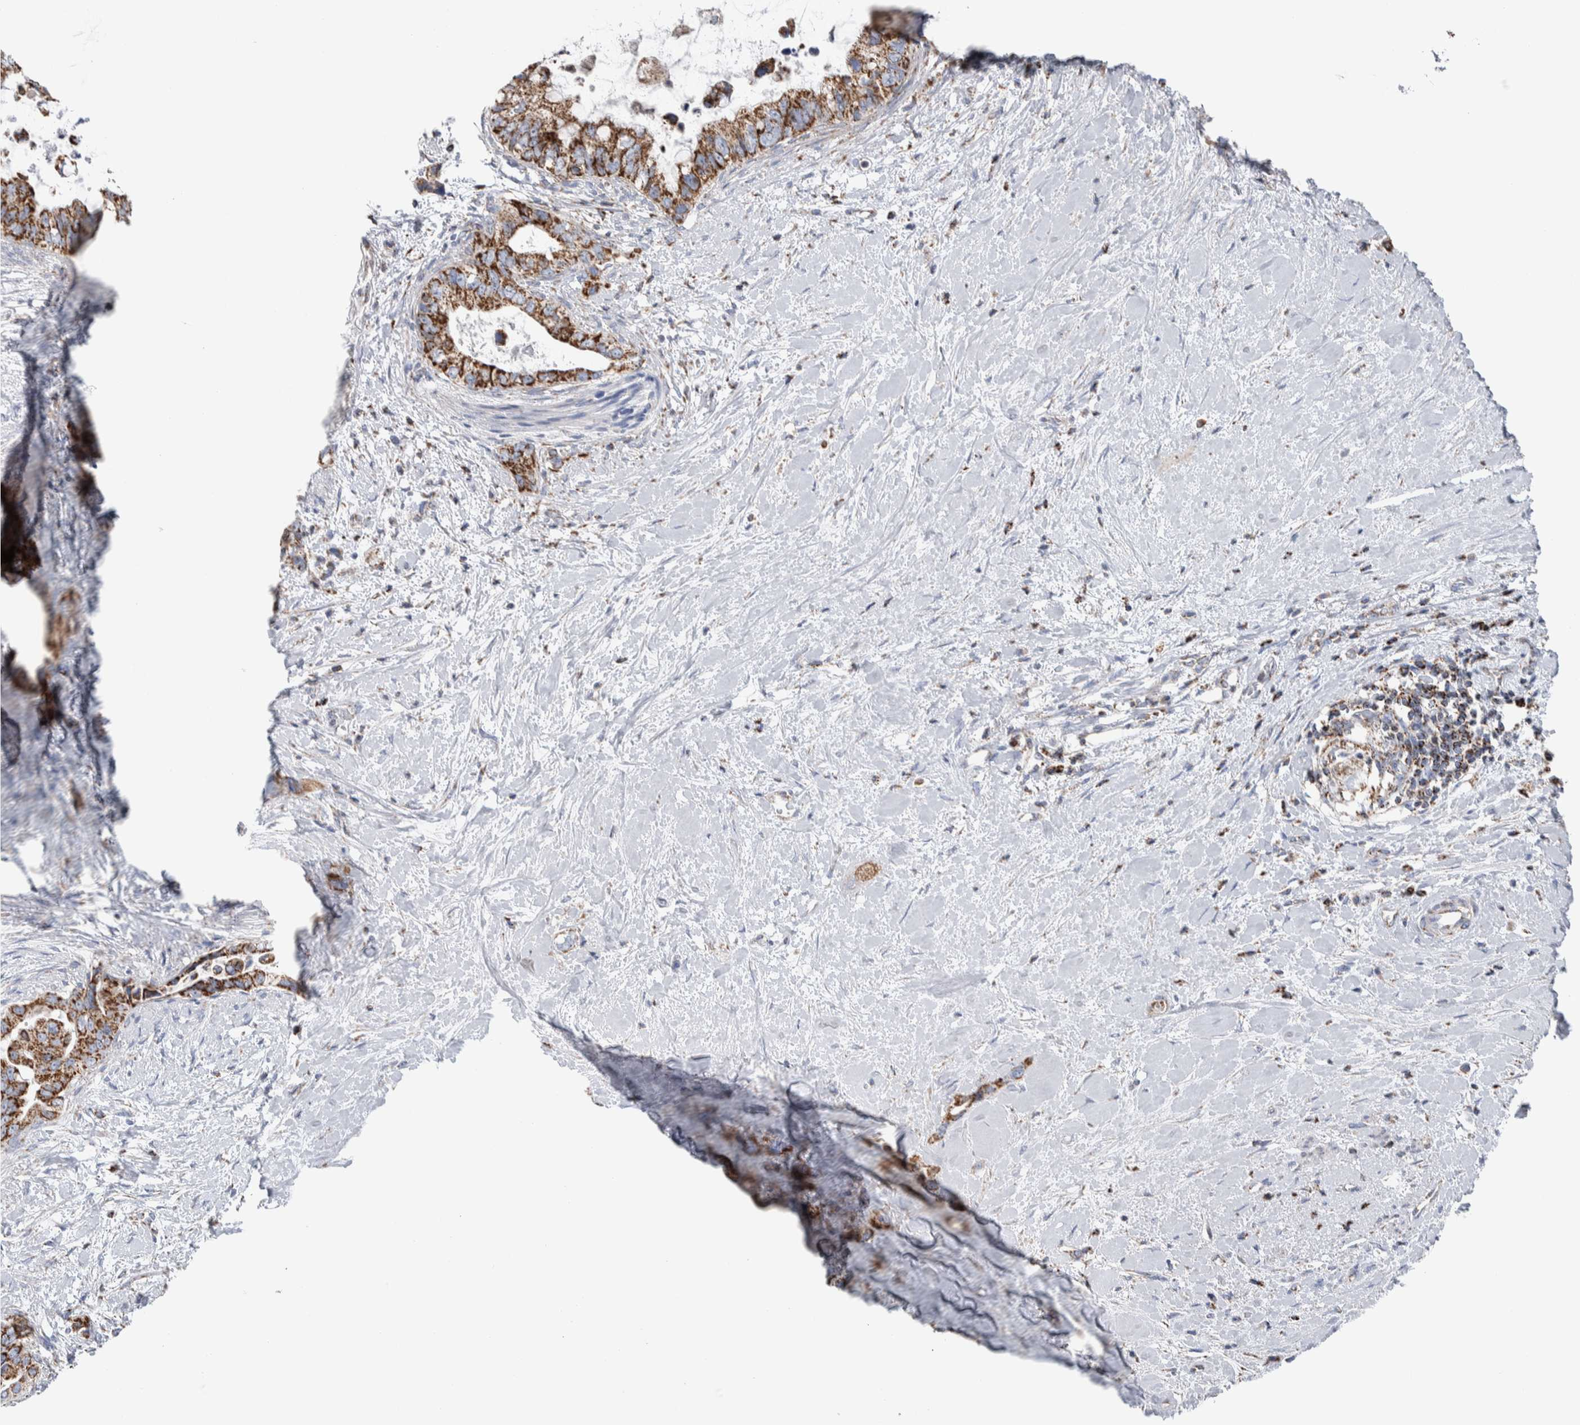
{"staining": {"intensity": "moderate", "quantity": ">75%", "location": "cytoplasmic/membranous"}, "tissue": "pancreatic cancer", "cell_type": "Tumor cells", "image_type": "cancer", "snomed": [{"axis": "morphology", "description": "Adenocarcinoma, NOS"}, {"axis": "topography", "description": "Pancreas"}], "caption": "This micrograph shows immunohistochemistry (IHC) staining of human pancreatic adenocarcinoma, with medium moderate cytoplasmic/membranous staining in about >75% of tumor cells.", "gene": "ETFA", "patient": {"sex": "female", "age": 56}}